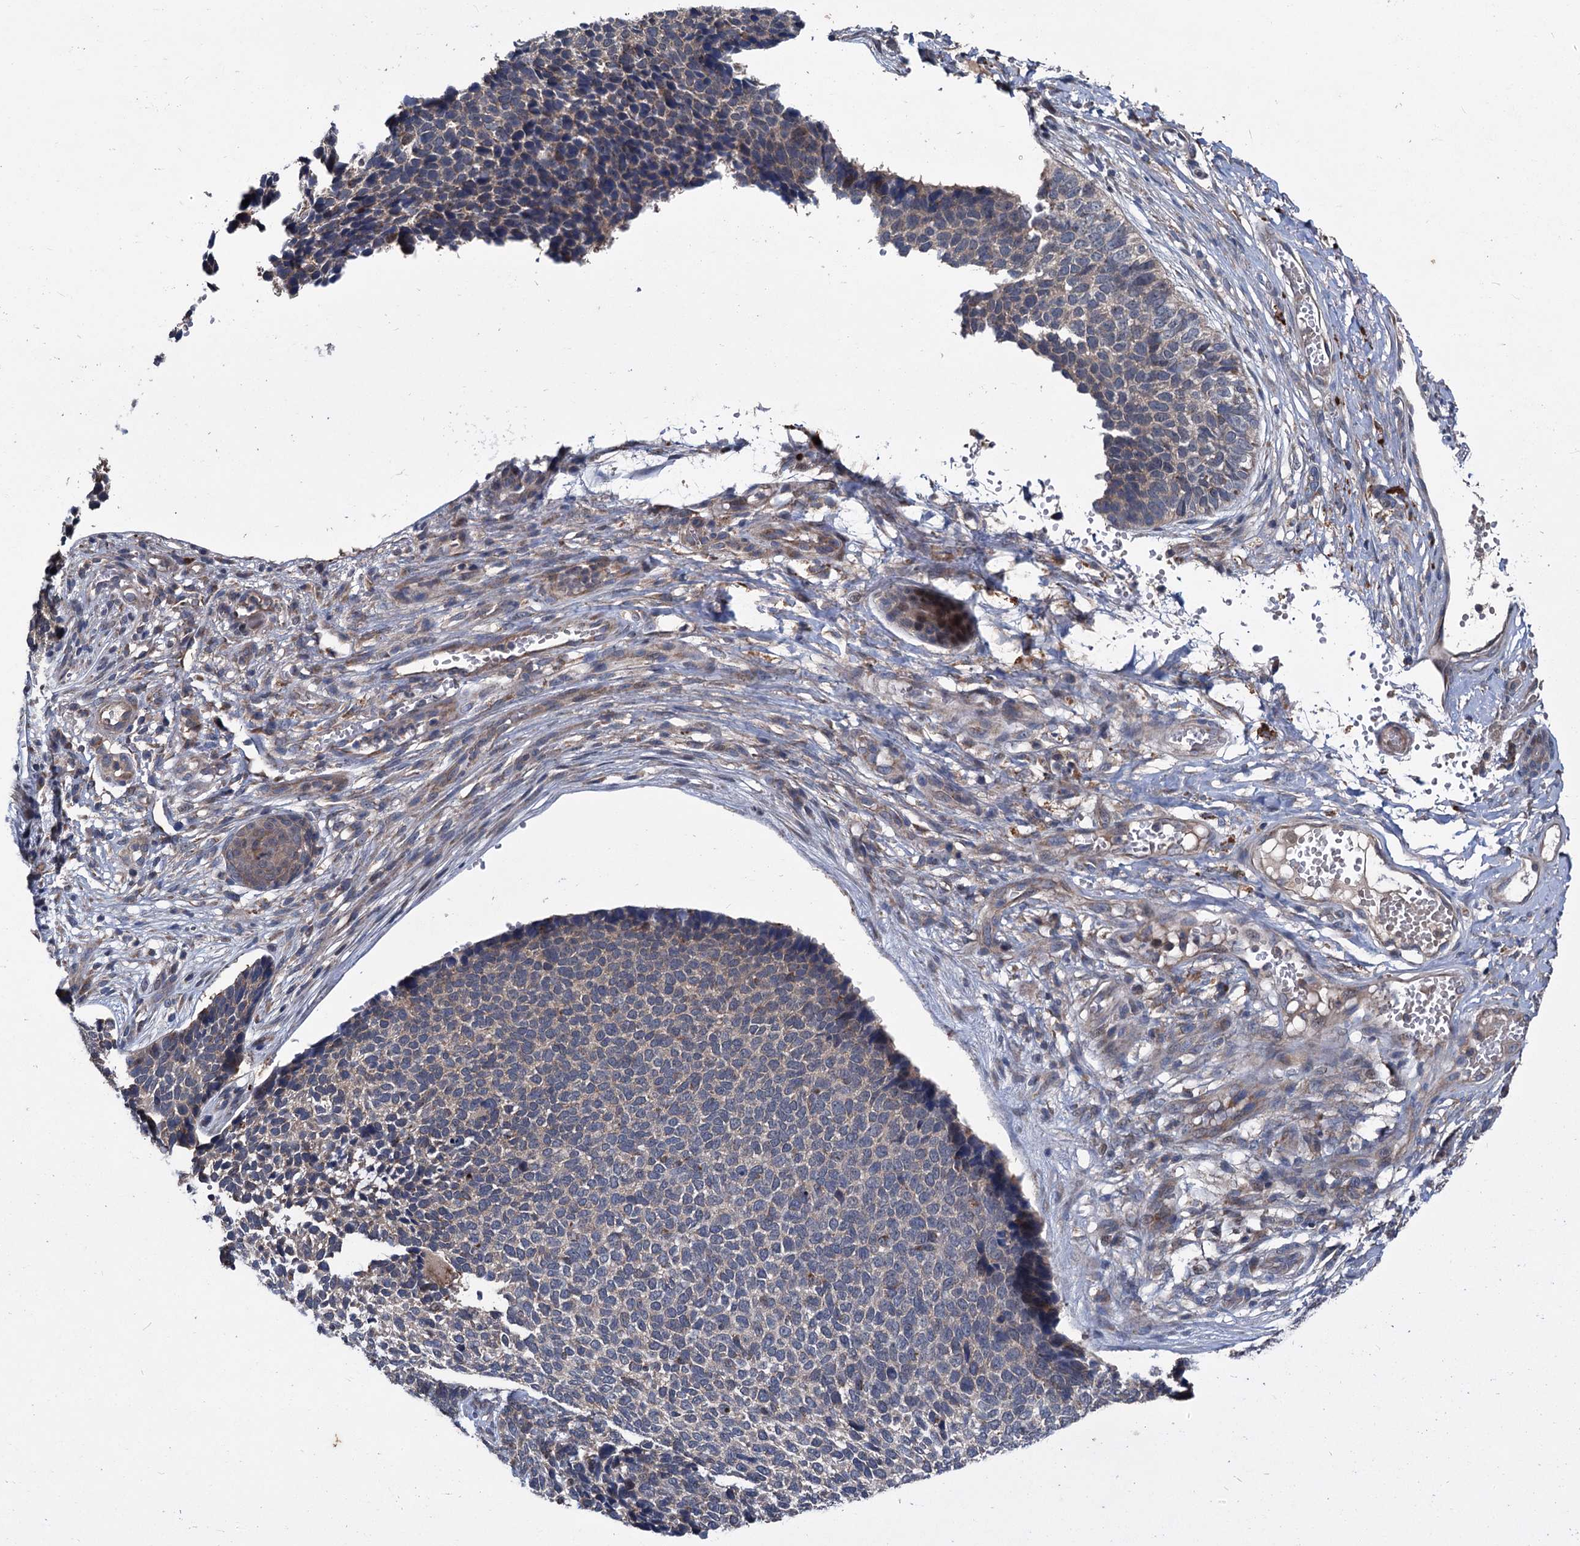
{"staining": {"intensity": "weak", "quantity": "25%-75%", "location": "cytoplasmic/membranous"}, "tissue": "skin cancer", "cell_type": "Tumor cells", "image_type": "cancer", "snomed": [{"axis": "morphology", "description": "Basal cell carcinoma"}, {"axis": "topography", "description": "Skin"}], "caption": "DAB (3,3'-diaminobenzidine) immunohistochemical staining of human skin basal cell carcinoma demonstrates weak cytoplasmic/membranous protein expression in about 25%-75% of tumor cells. The staining is performed using DAB brown chromogen to label protein expression. The nuclei are counter-stained blue using hematoxylin.", "gene": "OTUB1", "patient": {"sex": "female", "age": 84}}